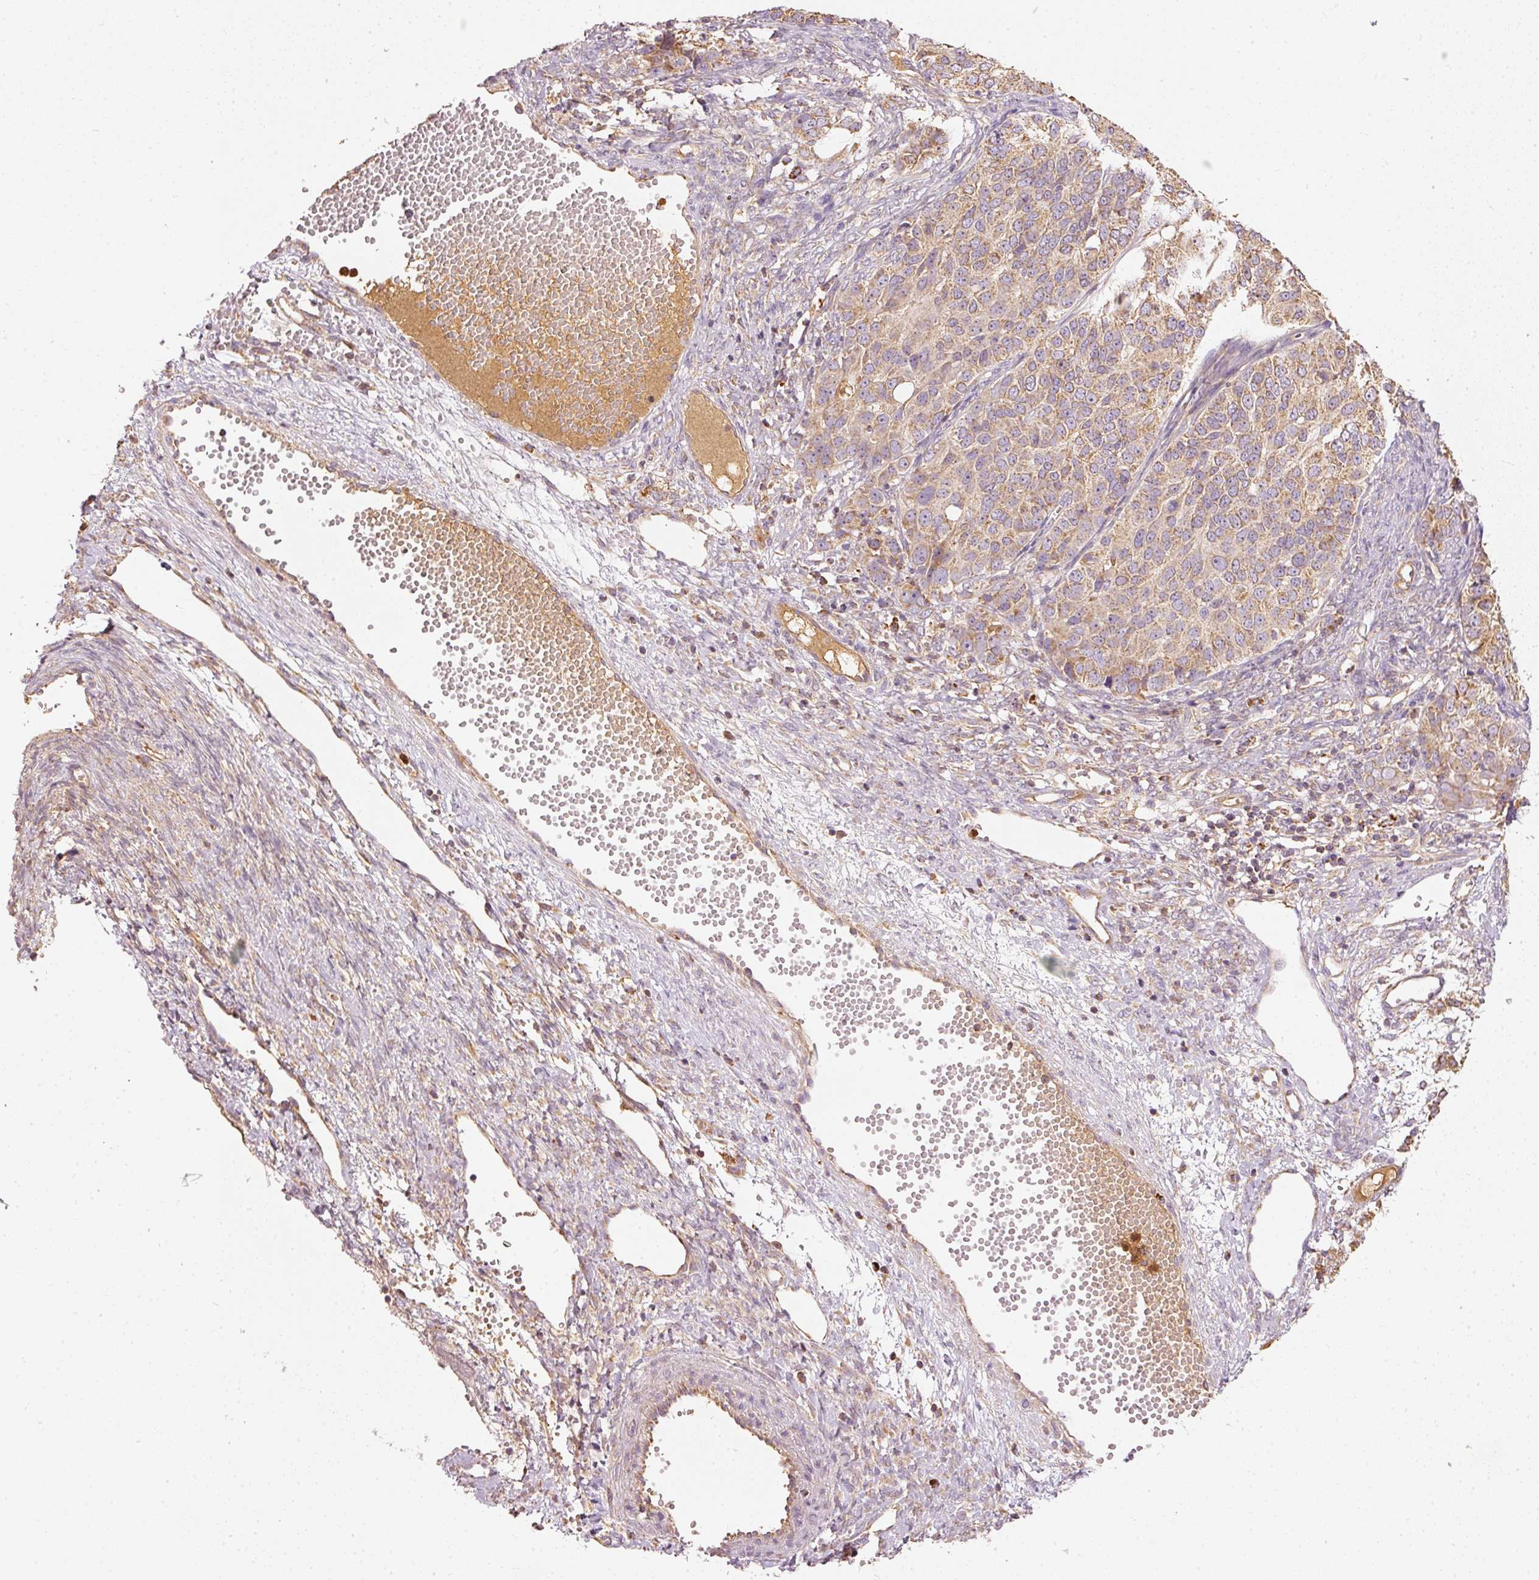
{"staining": {"intensity": "weak", "quantity": "25%-75%", "location": "cytoplasmic/membranous"}, "tissue": "ovarian cancer", "cell_type": "Tumor cells", "image_type": "cancer", "snomed": [{"axis": "morphology", "description": "Carcinoma, endometroid"}, {"axis": "topography", "description": "Ovary"}], "caption": "Endometroid carcinoma (ovarian) was stained to show a protein in brown. There is low levels of weak cytoplasmic/membranous expression in approximately 25%-75% of tumor cells. (DAB = brown stain, brightfield microscopy at high magnification).", "gene": "PSENEN", "patient": {"sex": "female", "age": 51}}